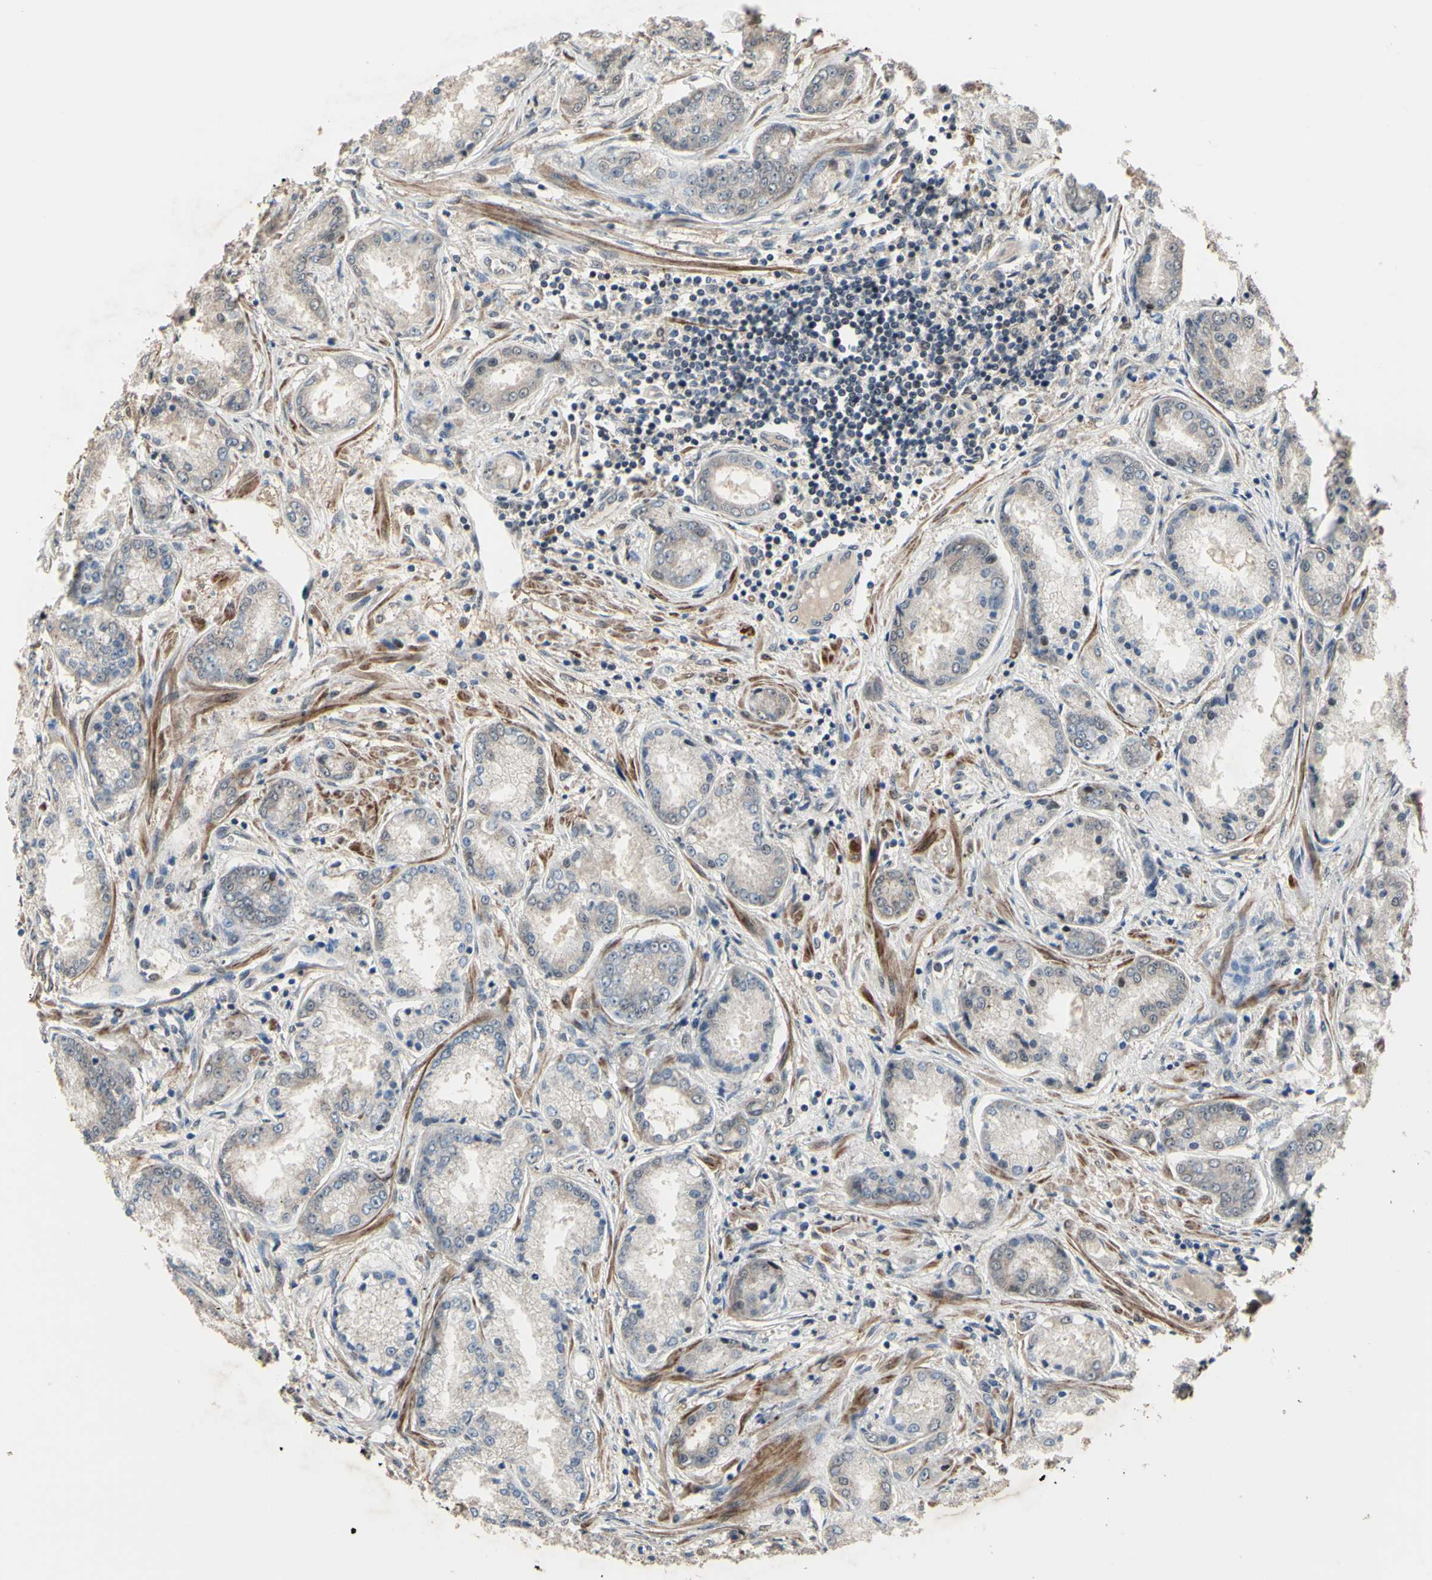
{"staining": {"intensity": "negative", "quantity": "none", "location": "none"}, "tissue": "prostate cancer", "cell_type": "Tumor cells", "image_type": "cancer", "snomed": [{"axis": "morphology", "description": "Adenocarcinoma, High grade"}, {"axis": "topography", "description": "Prostate"}], "caption": "DAB (3,3'-diaminobenzidine) immunohistochemical staining of human prostate cancer (adenocarcinoma (high-grade)) demonstrates no significant positivity in tumor cells.", "gene": "ZNF174", "patient": {"sex": "male", "age": 59}}